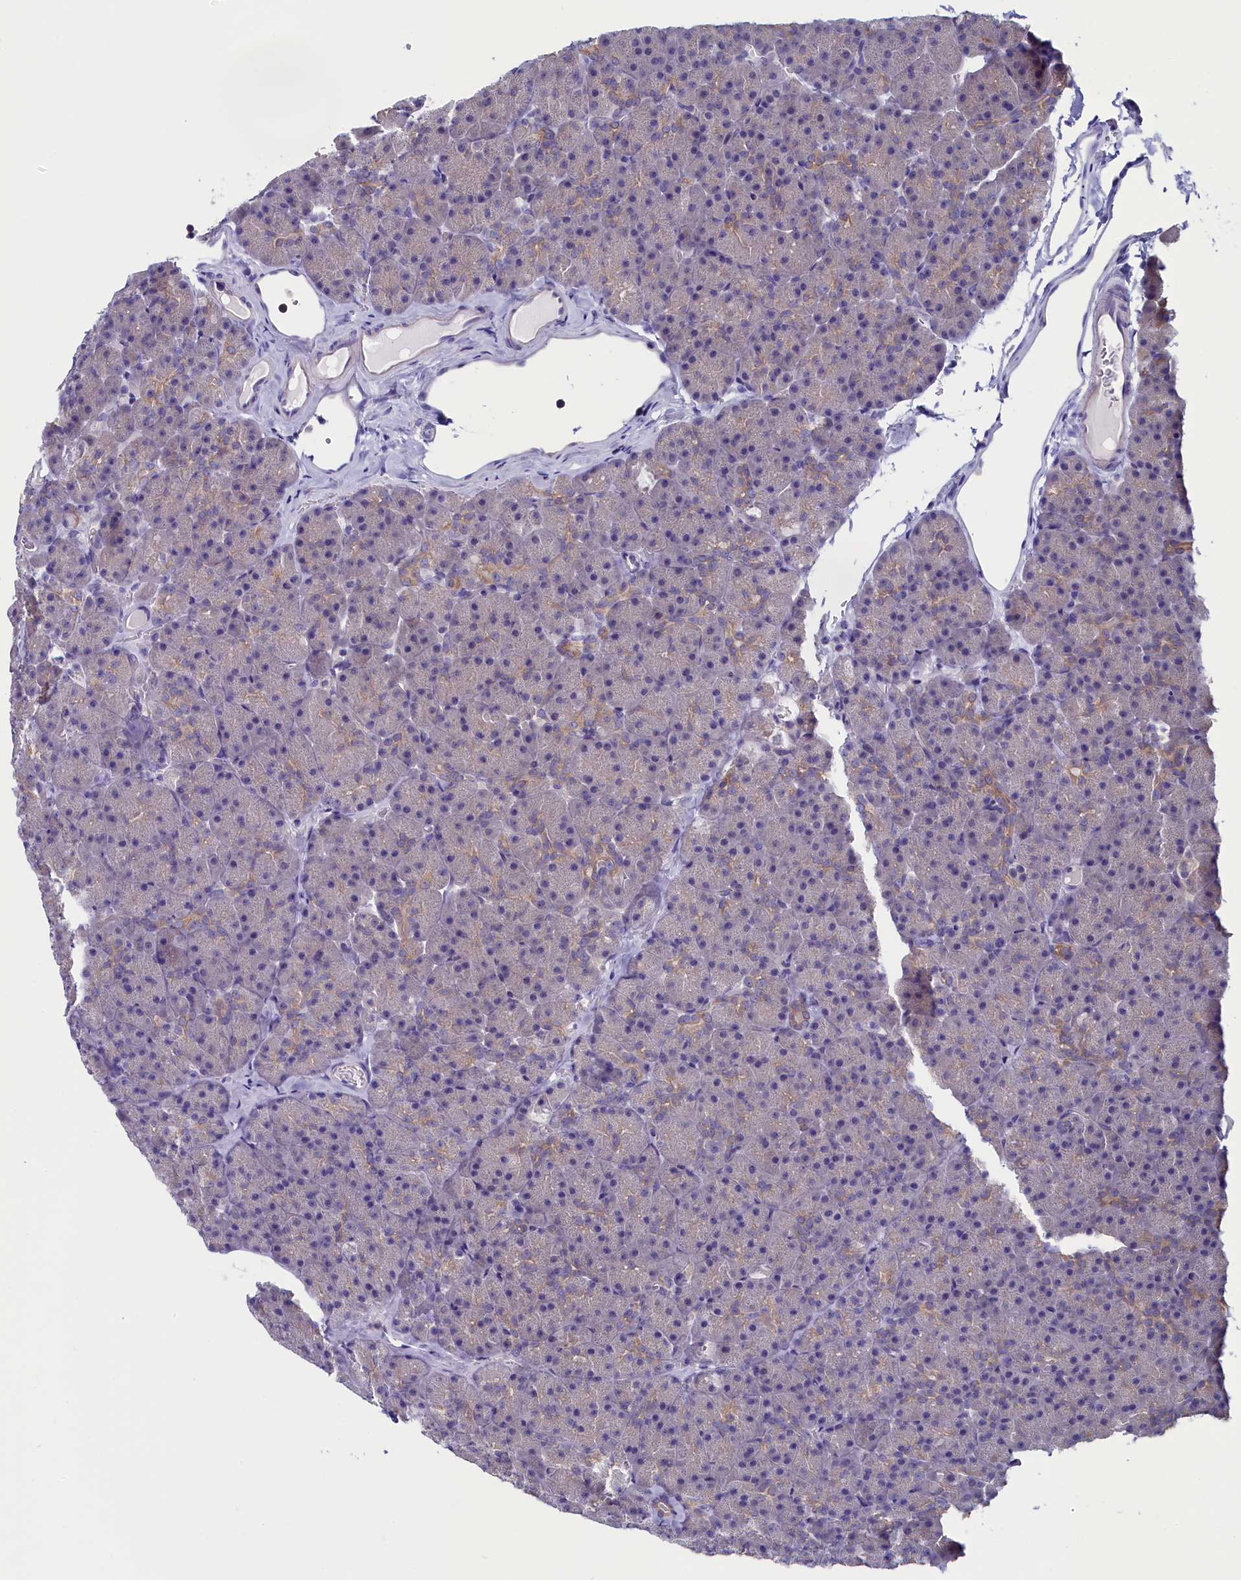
{"staining": {"intensity": "moderate", "quantity": "<25%", "location": "cytoplasmic/membranous"}, "tissue": "pancreas", "cell_type": "Exocrine glandular cells", "image_type": "normal", "snomed": [{"axis": "morphology", "description": "Normal tissue, NOS"}, {"axis": "topography", "description": "Pancreas"}], "caption": "Pancreas was stained to show a protein in brown. There is low levels of moderate cytoplasmic/membranous positivity in about <25% of exocrine glandular cells. (Brightfield microscopy of DAB IHC at high magnification).", "gene": "CIAPIN1", "patient": {"sex": "male", "age": 36}}